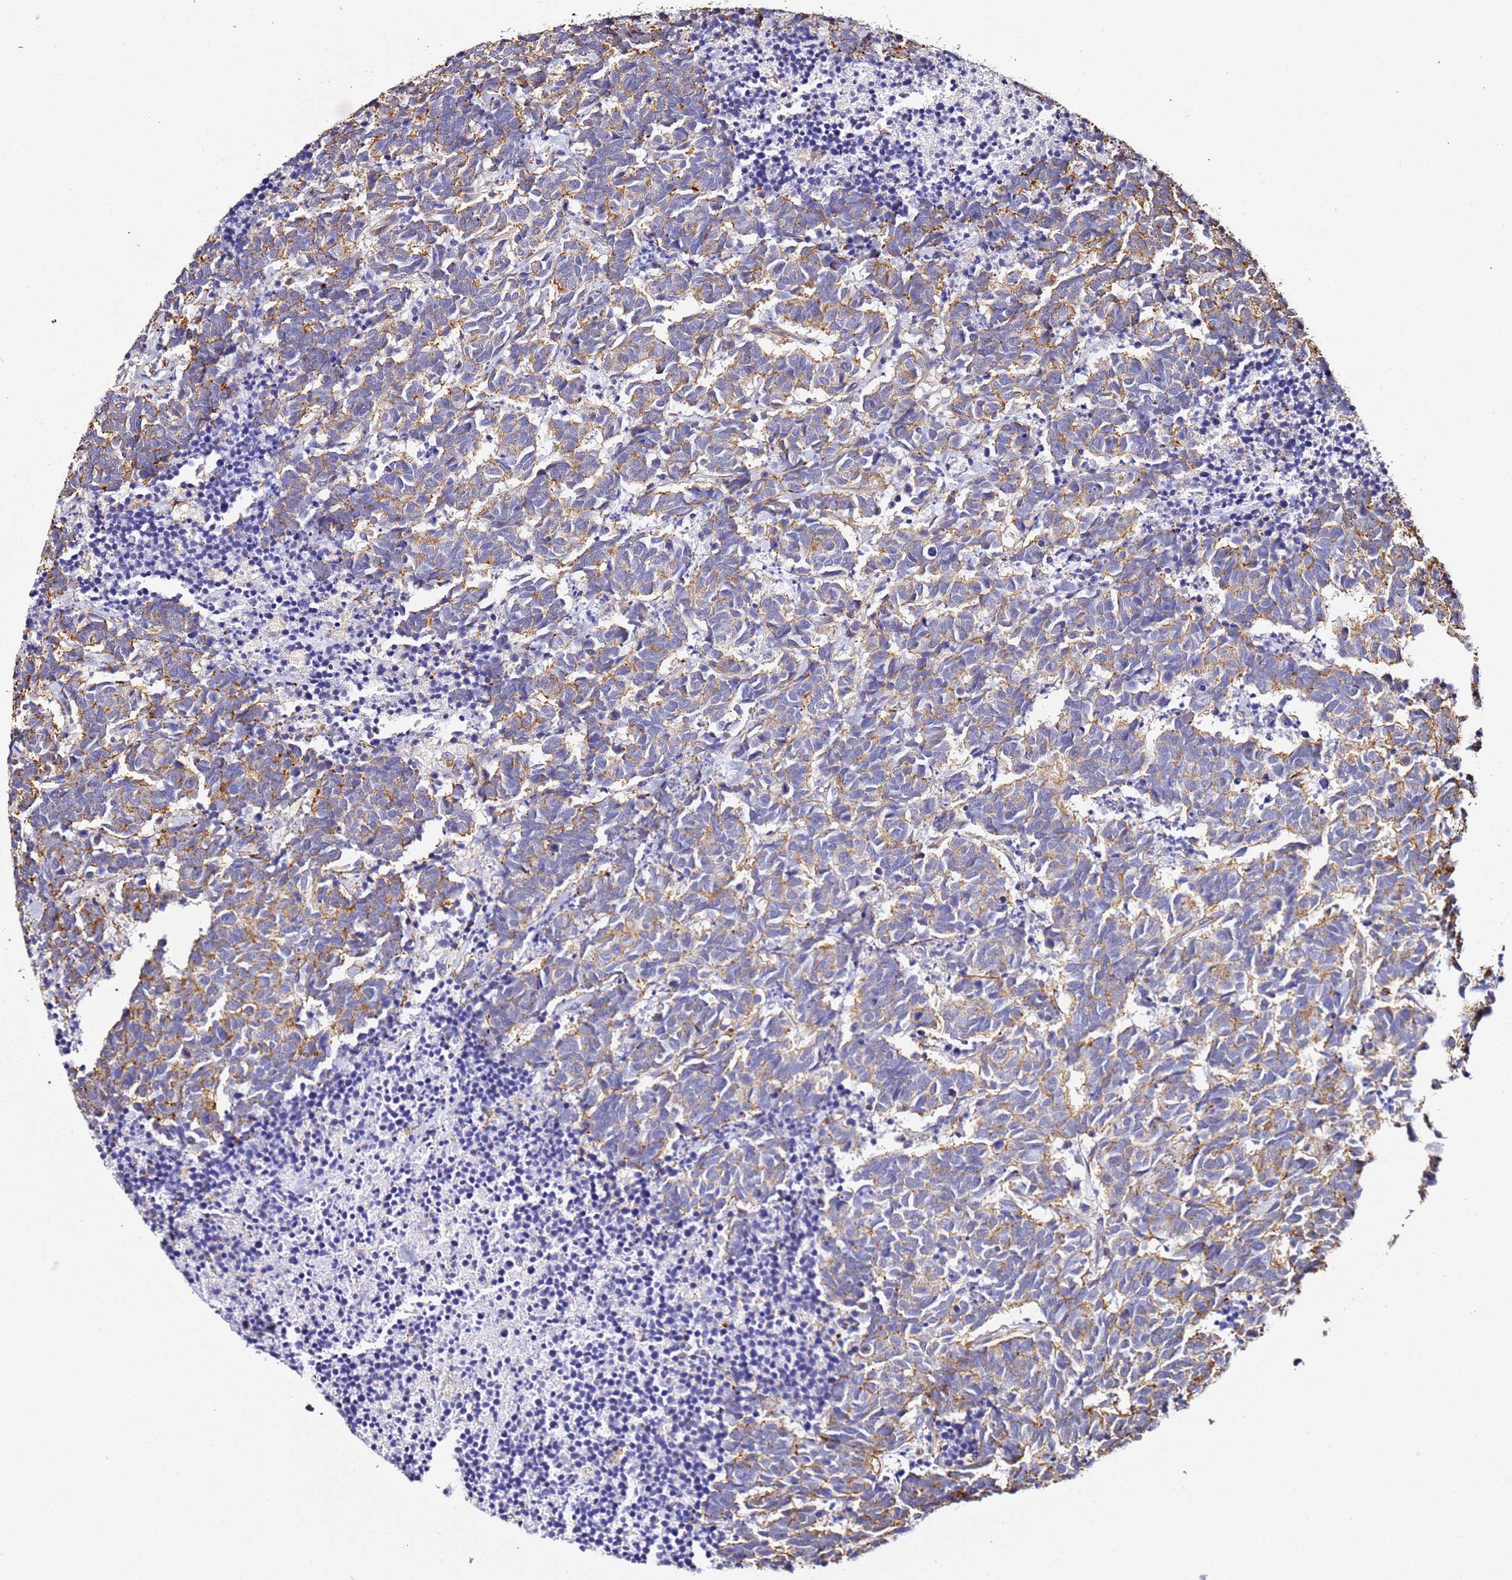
{"staining": {"intensity": "moderate", "quantity": ">75%", "location": "cytoplasmic/membranous"}, "tissue": "carcinoid", "cell_type": "Tumor cells", "image_type": "cancer", "snomed": [{"axis": "morphology", "description": "Carcinoma, NOS"}, {"axis": "morphology", "description": "Carcinoid, malignant, NOS"}, {"axis": "topography", "description": "Prostate"}], "caption": "The histopathology image exhibits a brown stain indicating the presence of a protein in the cytoplasmic/membranous of tumor cells in carcinoid (malignant).", "gene": "ZNF671", "patient": {"sex": "male", "age": 57}}